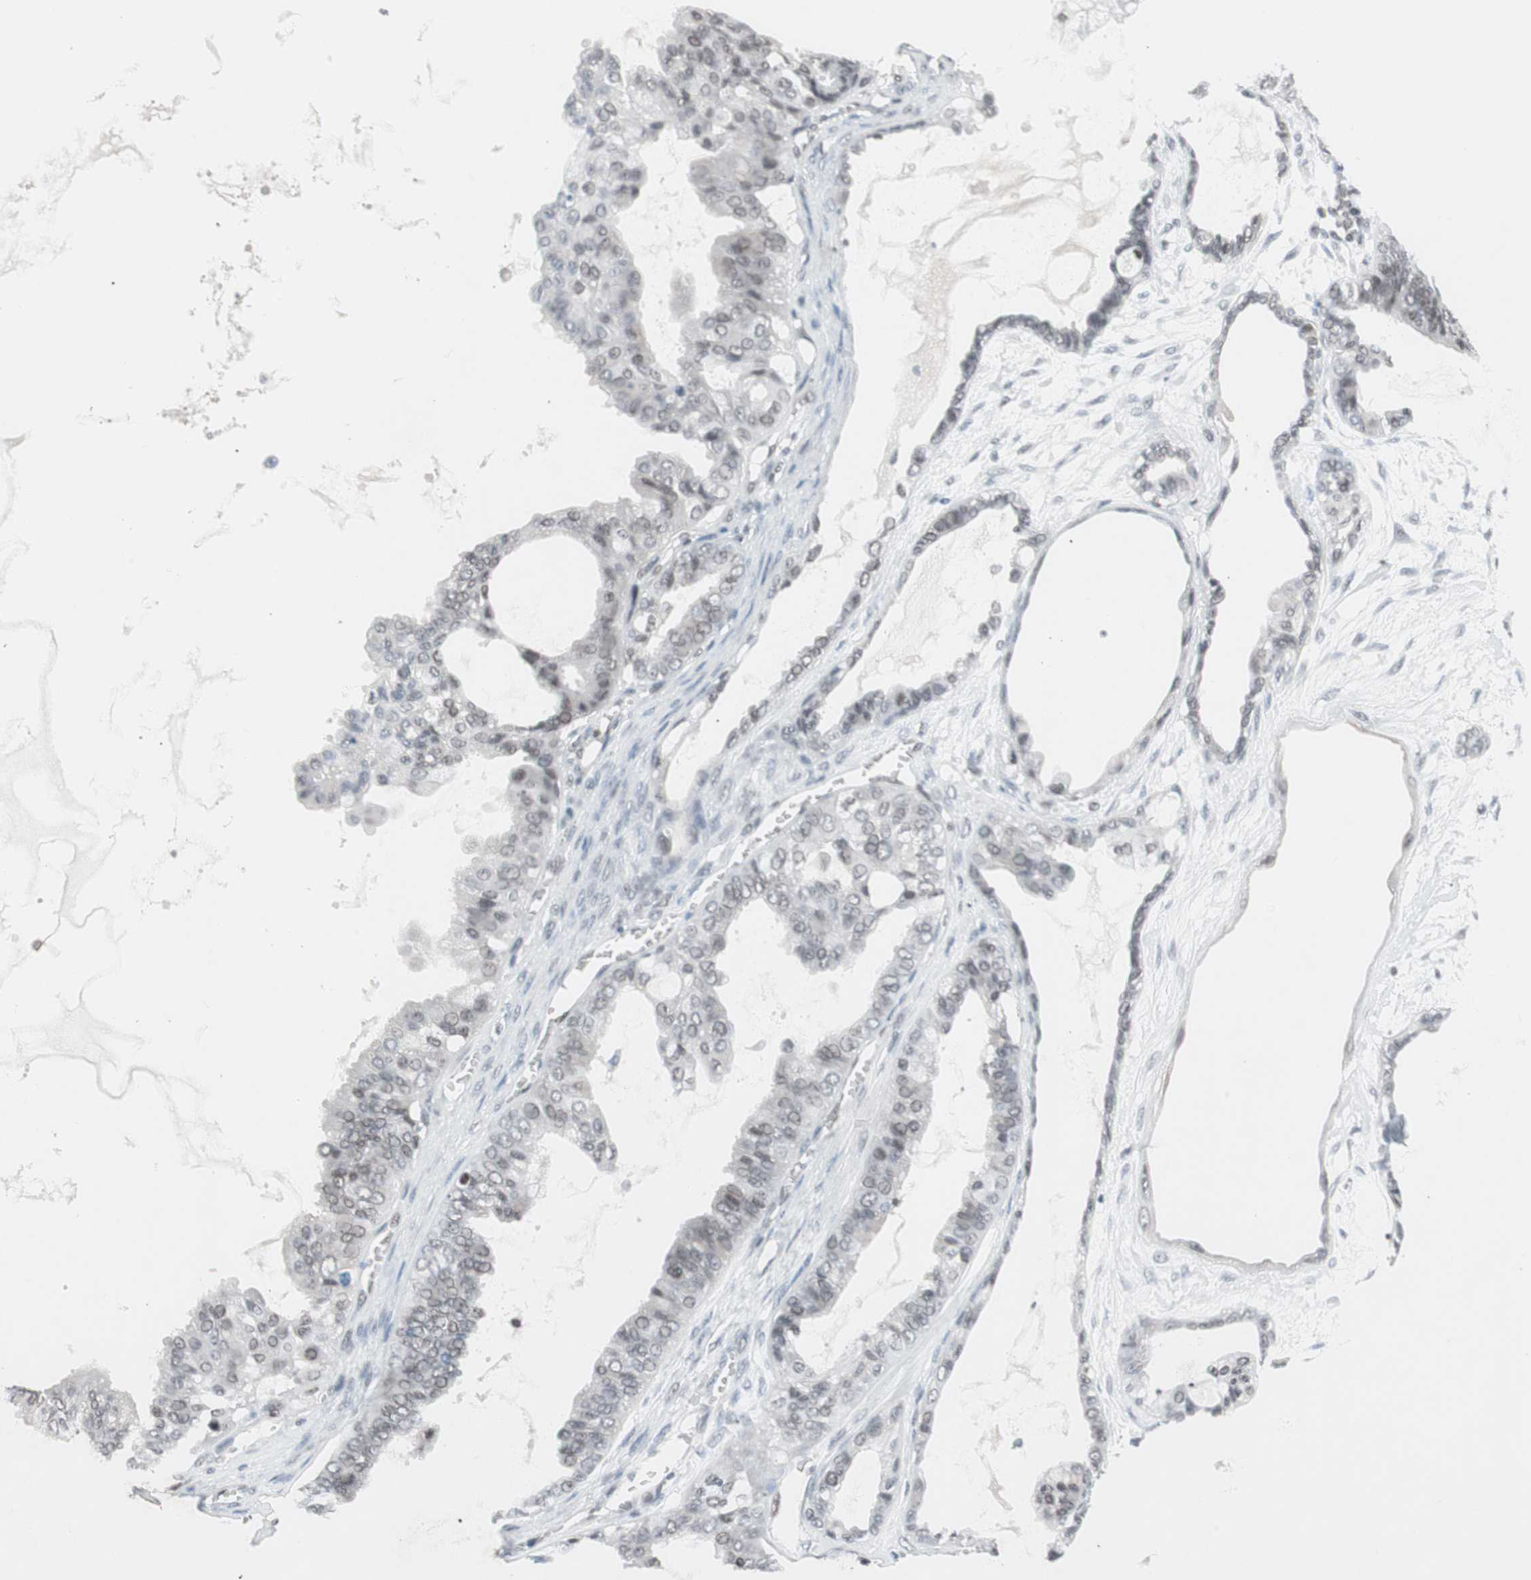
{"staining": {"intensity": "weak", "quantity": "<25%", "location": "nuclear"}, "tissue": "ovarian cancer", "cell_type": "Tumor cells", "image_type": "cancer", "snomed": [{"axis": "morphology", "description": "Carcinoma, NOS"}, {"axis": "morphology", "description": "Carcinoma, endometroid"}, {"axis": "topography", "description": "Ovary"}], "caption": "DAB immunohistochemical staining of ovarian cancer demonstrates no significant positivity in tumor cells.", "gene": "ARID1A", "patient": {"sex": "female", "age": 50}}